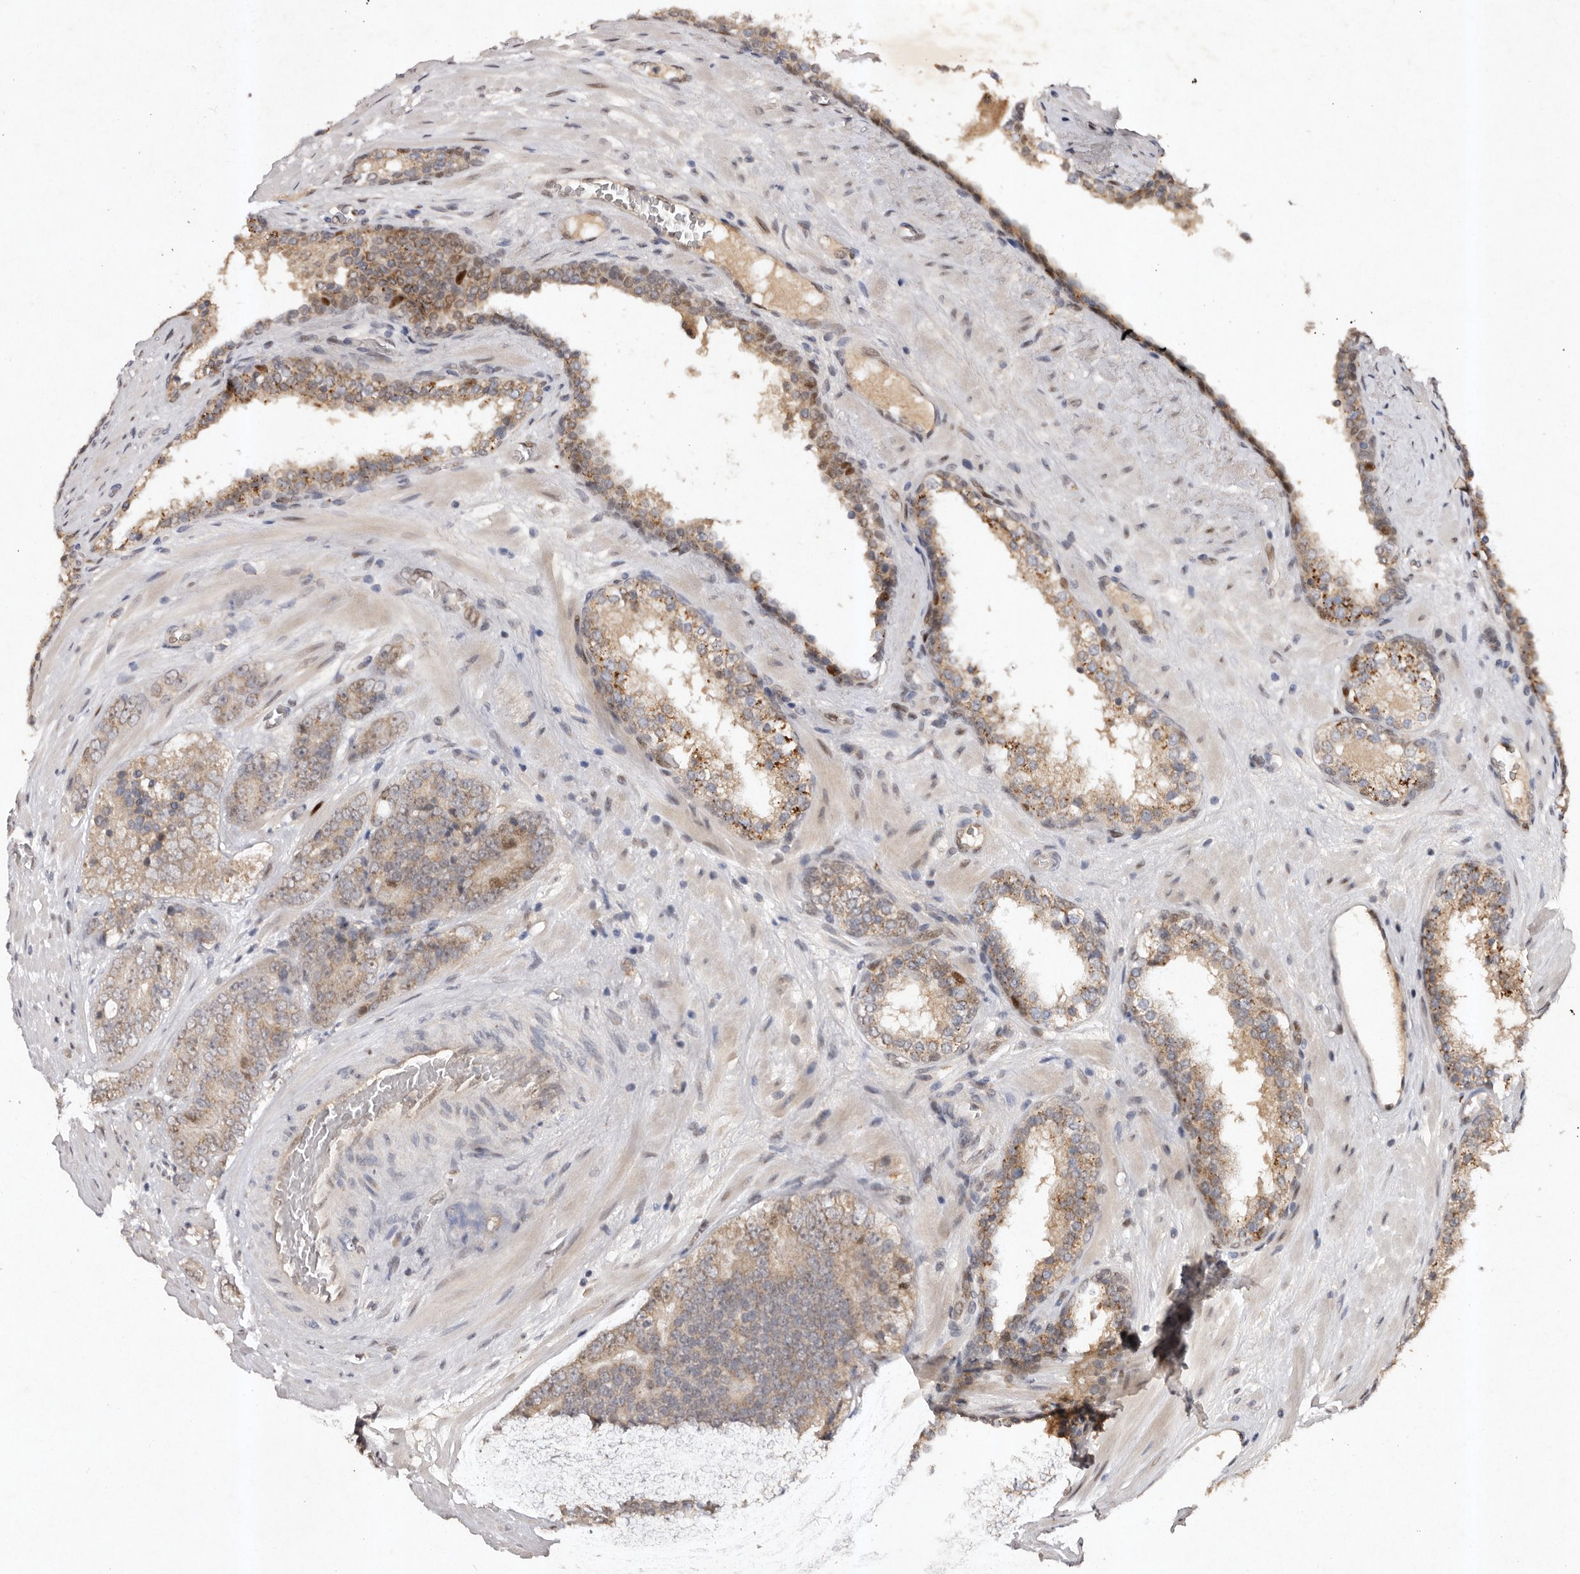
{"staining": {"intensity": "weak", "quantity": ">75%", "location": "cytoplasmic/membranous"}, "tissue": "prostate cancer", "cell_type": "Tumor cells", "image_type": "cancer", "snomed": [{"axis": "morphology", "description": "Adenocarcinoma, High grade"}, {"axis": "topography", "description": "Prostate"}], "caption": "IHC staining of prostate high-grade adenocarcinoma, which shows low levels of weak cytoplasmic/membranous staining in approximately >75% of tumor cells indicating weak cytoplasmic/membranous protein positivity. The staining was performed using DAB (brown) for protein detection and nuclei were counterstained in hematoxylin (blue).", "gene": "KLF7", "patient": {"sex": "male", "age": 56}}